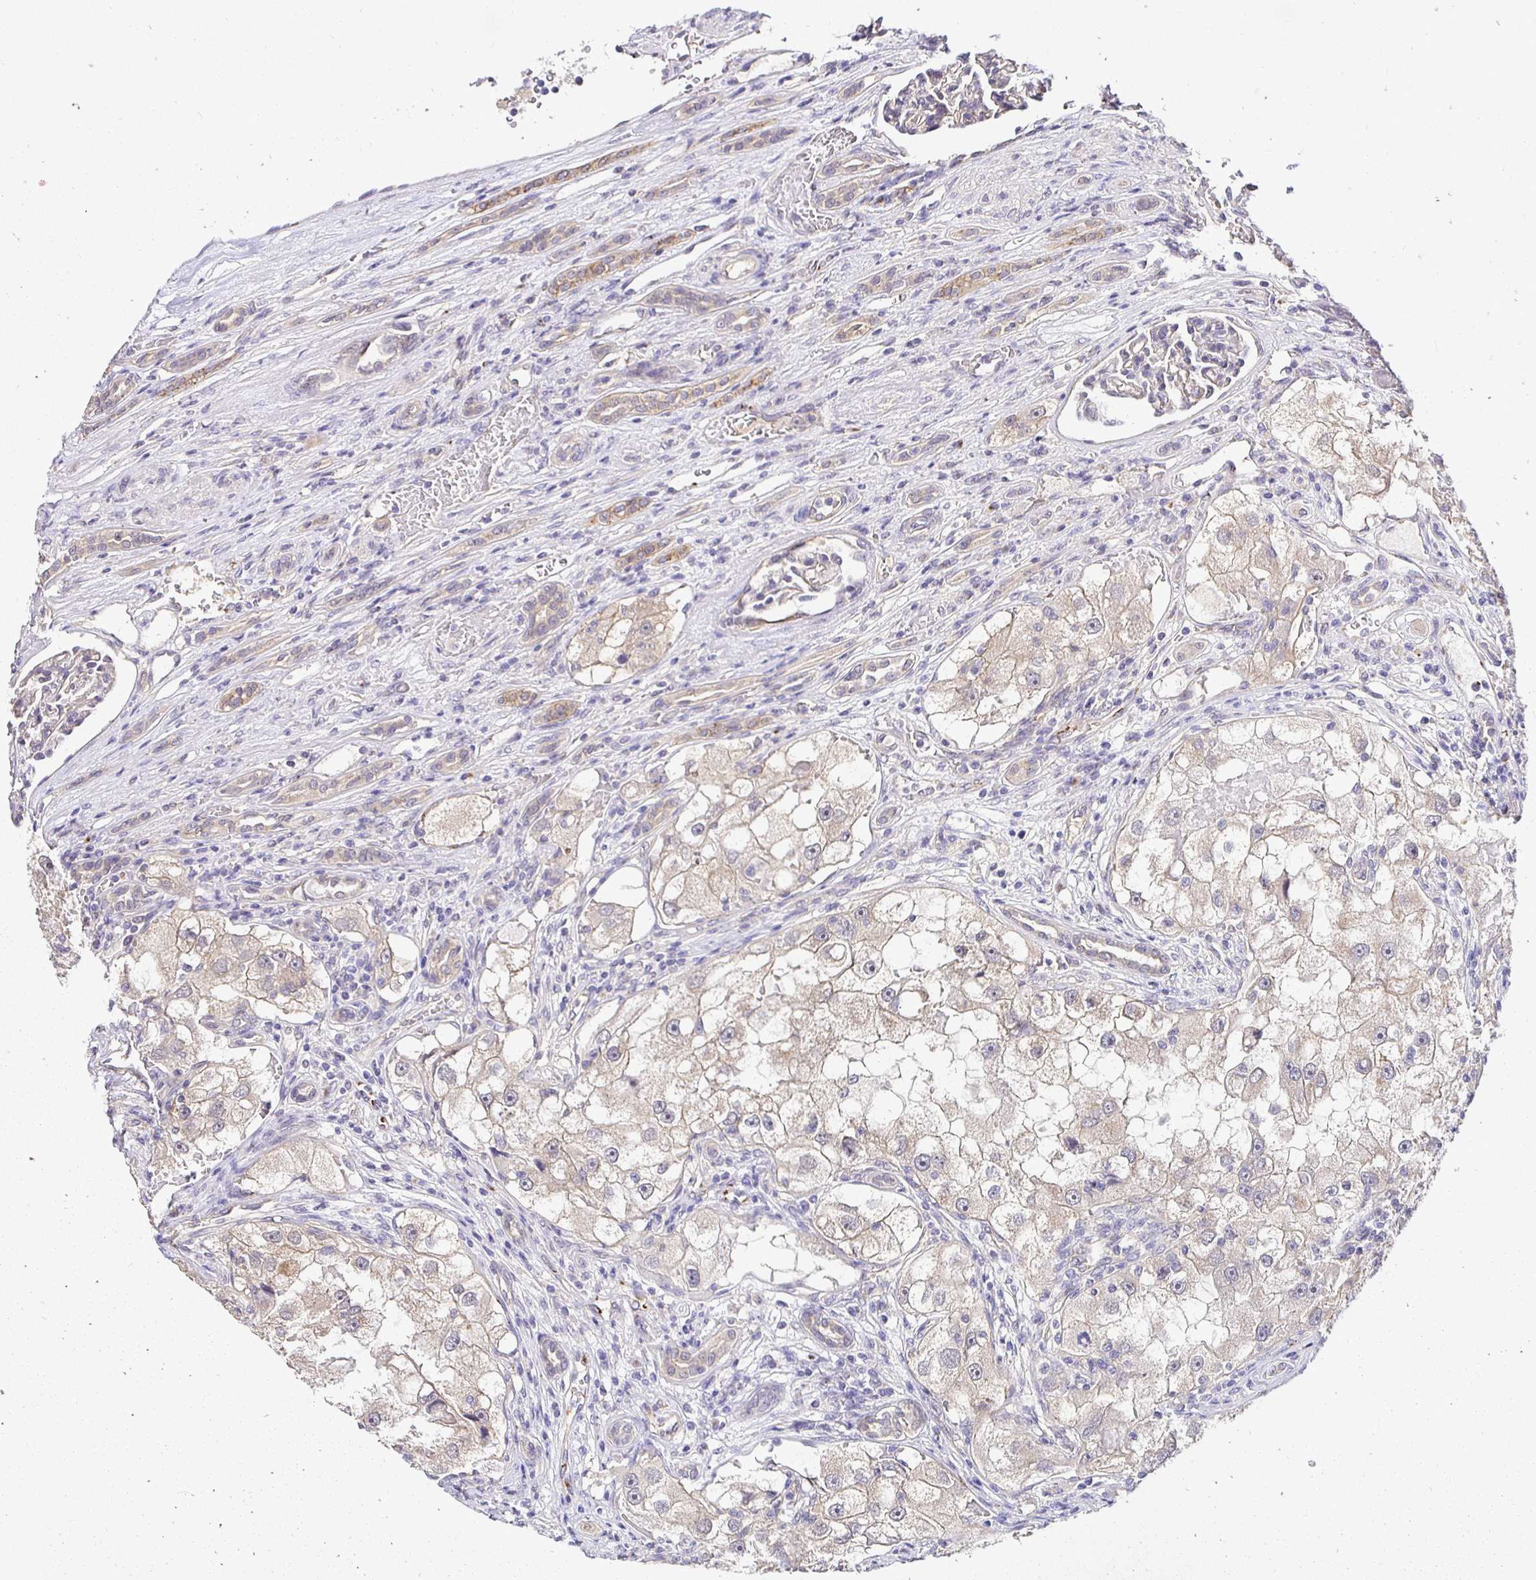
{"staining": {"intensity": "weak", "quantity": "25%-75%", "location": "cytoplasmic/membranous"}, "tissue": "renal cancer", "cell_type": "Tumor cells", "image_type": "cancer", "snomed": [{"axis": "morphology", "description": "Adenocarcinoma, NOS"}, {"axis": "topography", "description": "Kidney"}], "caption": "Immunohistochemical staining of renal cancer (adenocarcinoma) demonstrates low levels of weak cytoplasmic/membranous expression in approximately 25%-75% of tumor cells. (Stains: DAB (3,3'-diaminobenzidine) in brown, nuclei in blue, Microscopy: brightfield microscopy at high magnification).", "gene": "SLC9A1", "patient": {"sex": "male", "age": 63}}